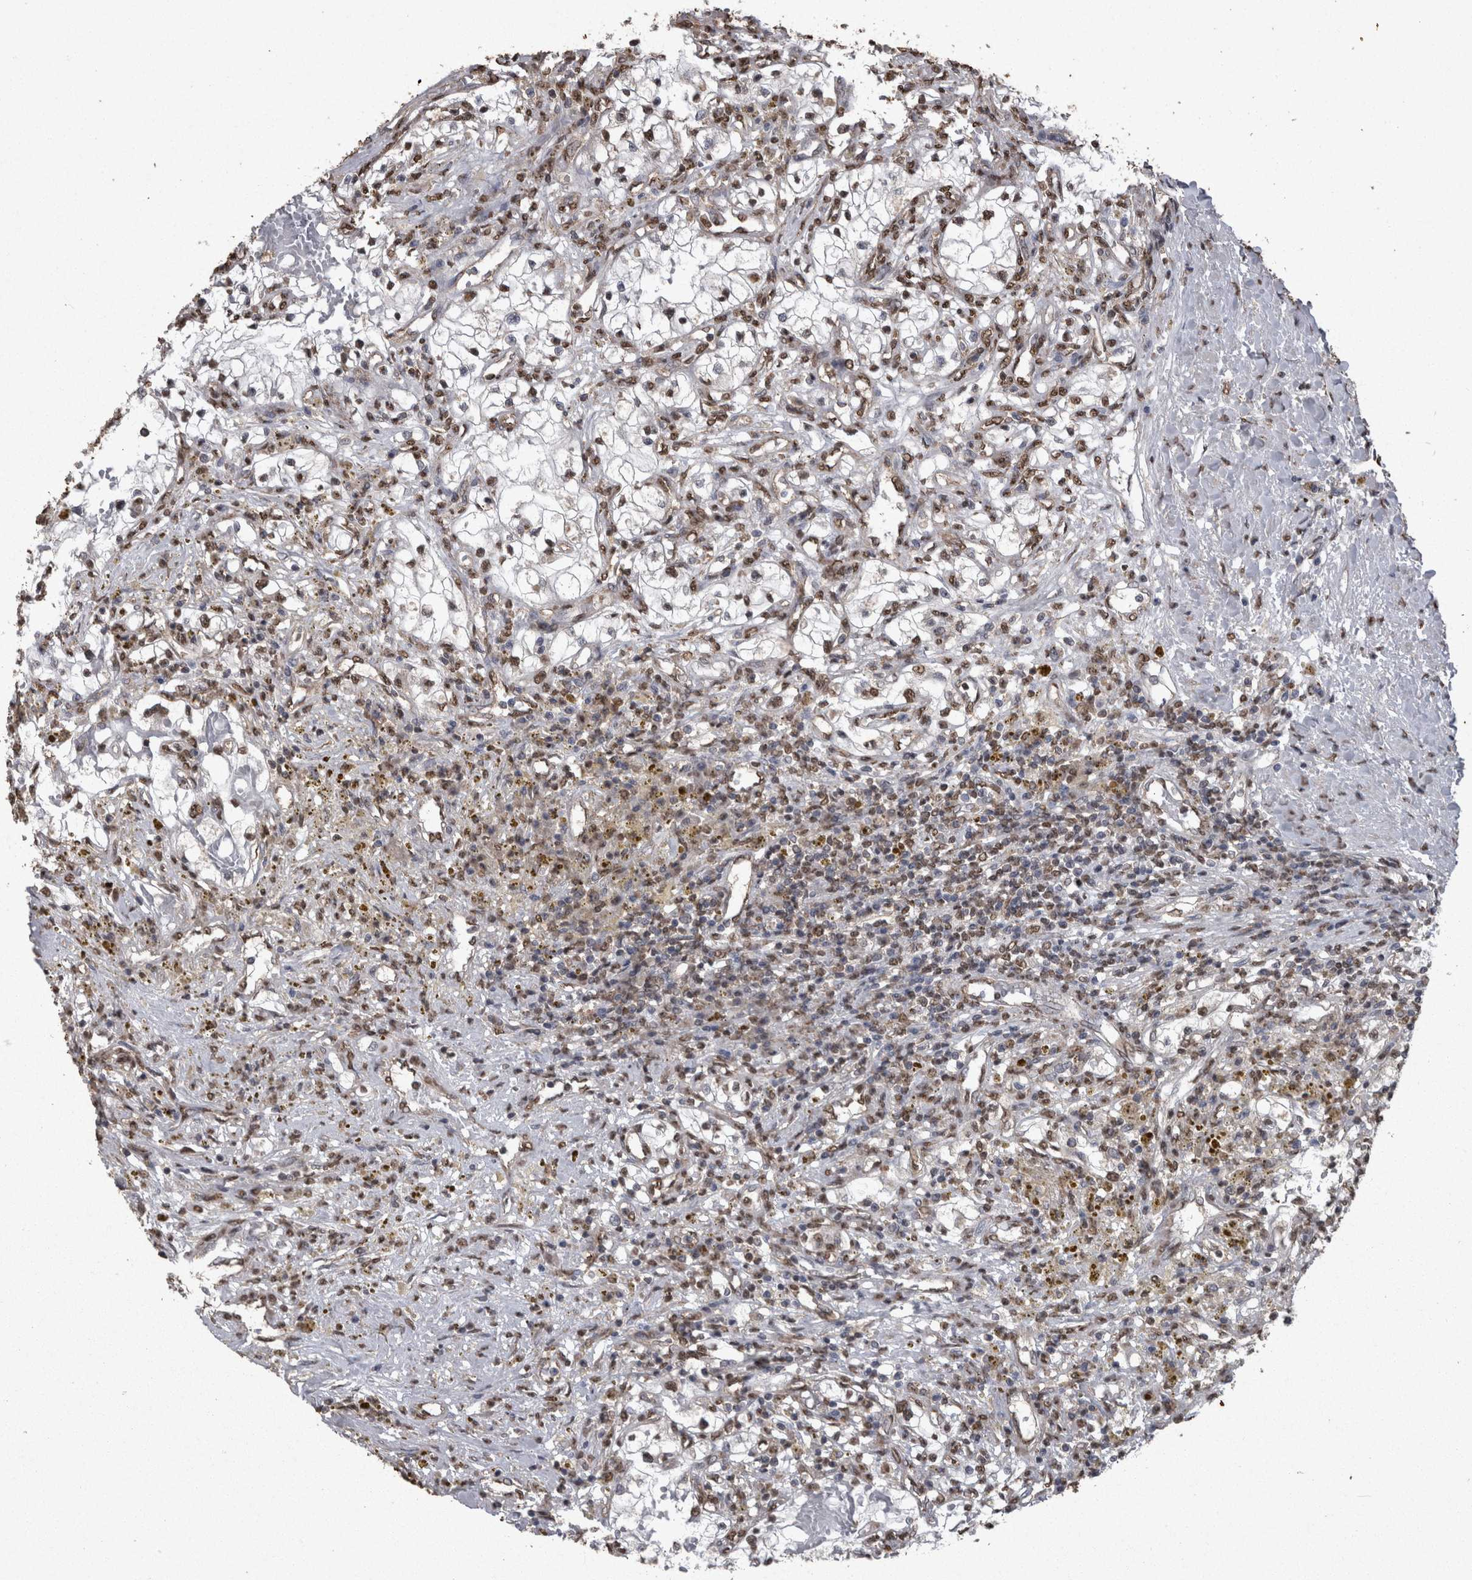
{"staining": {"intensity": "moderate", "quantity": ">75%", "location": "nuclear"}, "tissue": "renal cancer", "cell_type": "Tumor cells", "image_type": "cancer", "snomed": [{"axis": "morphology", "description": "Adenocarcinoma, NOS"}, {"axis": "topography", "description": "Kidney"}], "caption": "DAB immunohistochemical staining of adenocarcinoma (renal) exhibits moderate nuclear protein staining in about >75% of tumor cells.", "gene": "SMAD7", "patient": {"sex": "male", "age": 68}}